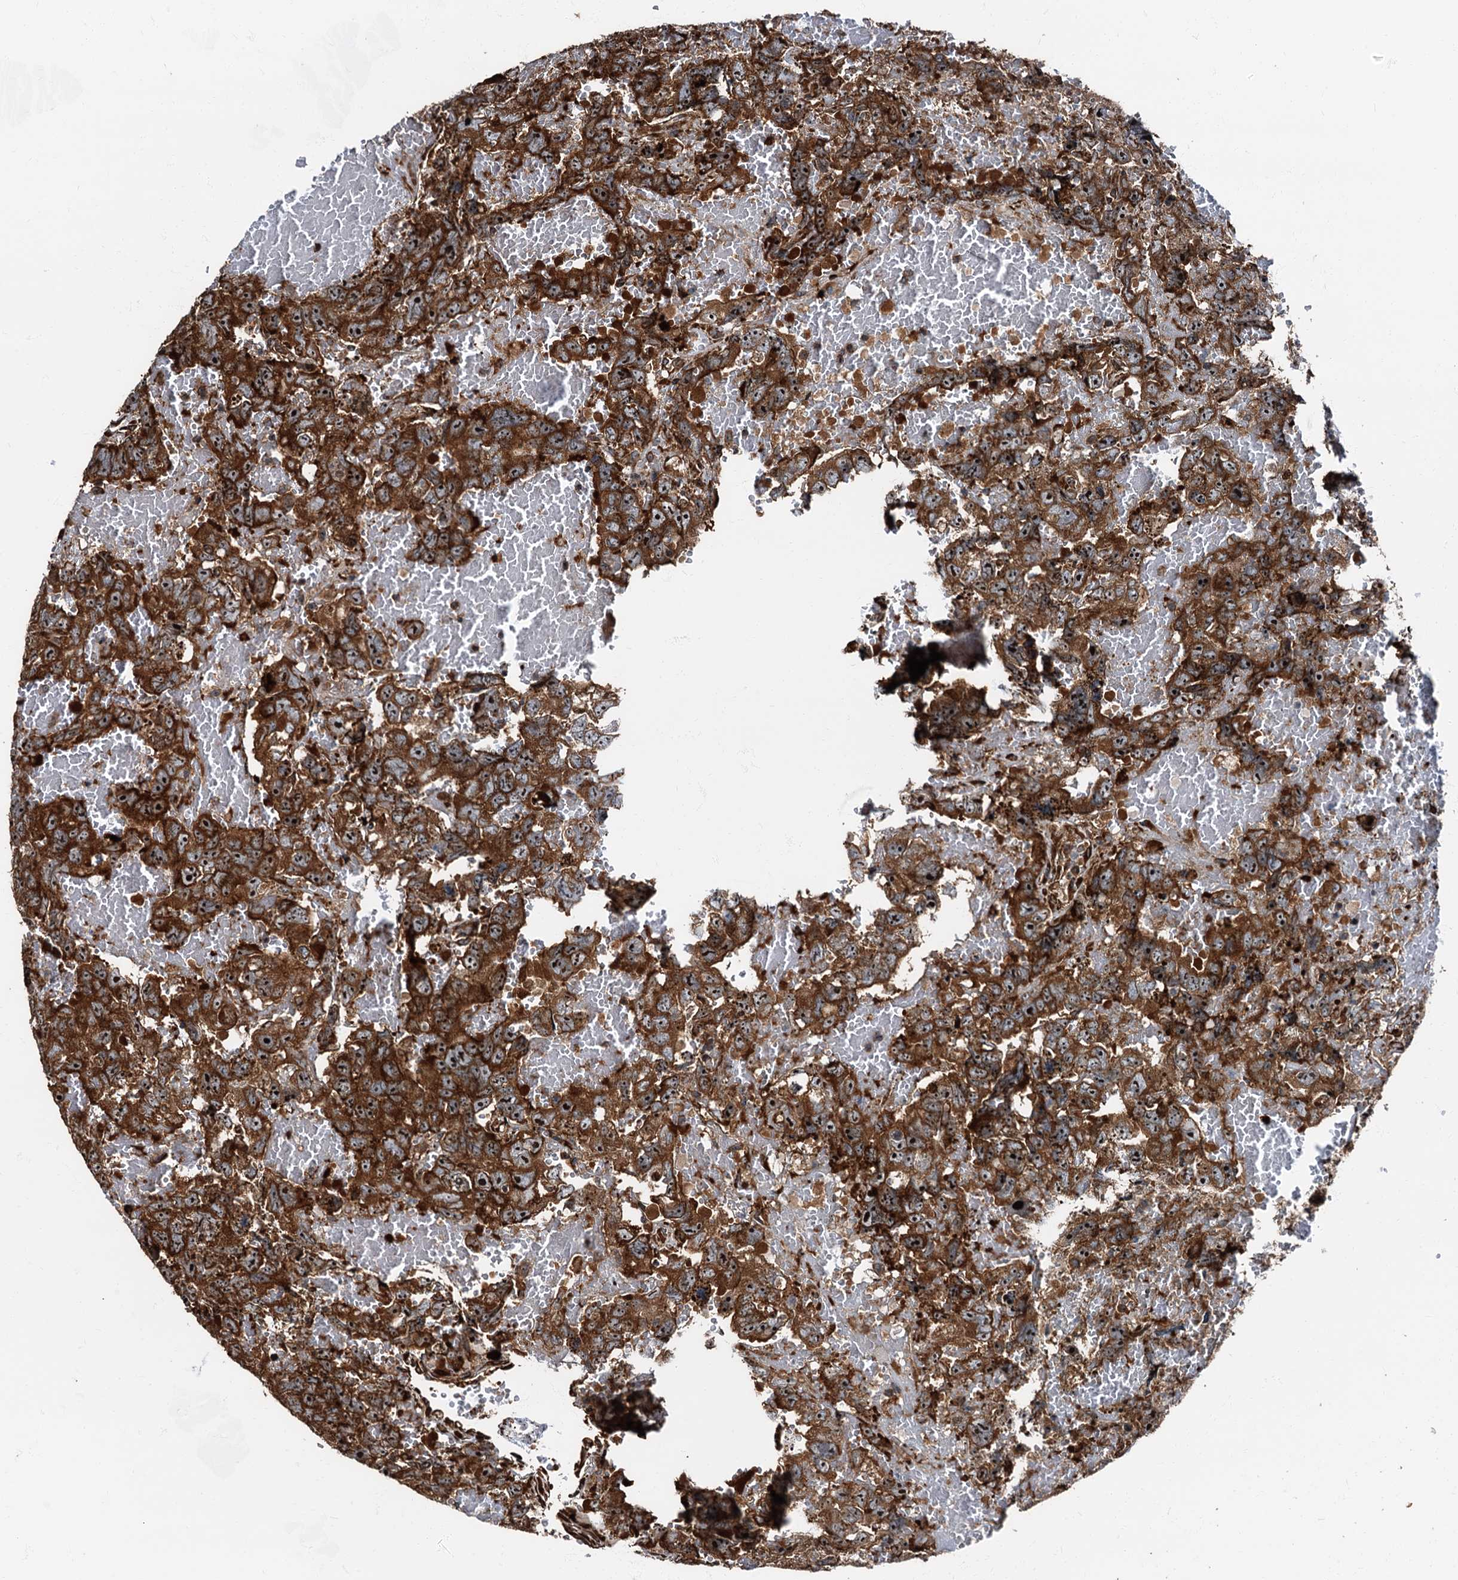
{"staining": {"intensity": "strong", "quantity": ">75%", "location": "cytoplasmic/membranous"}, "tissue": "testis cancer", "cell_type": "Tumor cells", "image_type": "cancer", "snomed": [{"axis": "morphology", "description": "Carcinoma, Embryonal, NOS"}, {"axis": "topography", "description": "Testis"}], "caption": "A high-resolution micrograph shows immunohistochemistry staining of embryonal carcinoma (testis), which exhibits strong cytoplasmic/membranous expression in approximately >75% of tumor cells. Nuclei are stained in blue.", "gene": "ATP2C1", "patient": {"sex": "male", "age": 45}}